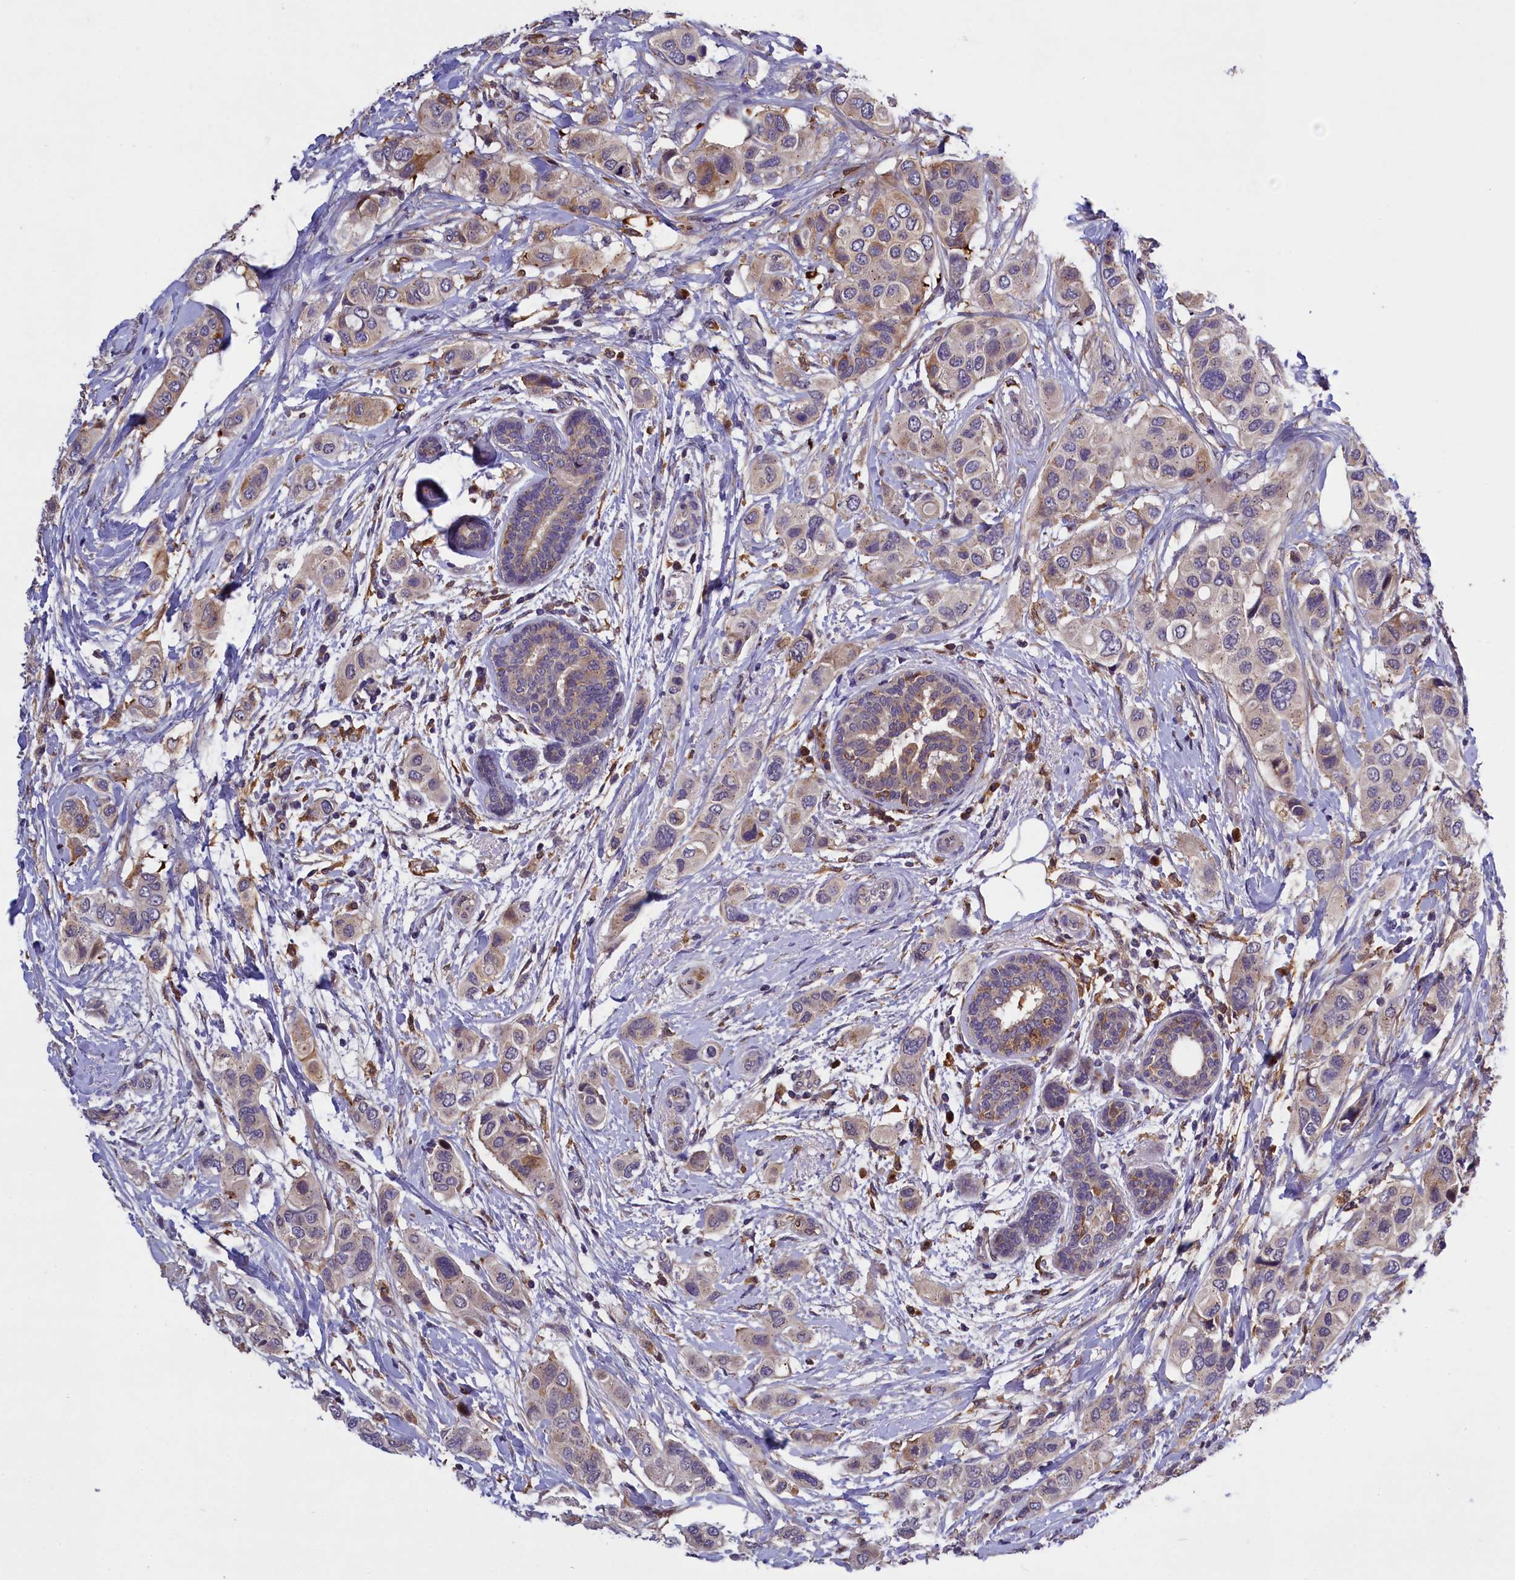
{"staining": {"intensity": "weak", "quantity": ">75%", "location": "cytoplasmic/membranous"}, "tissue": "breast cancer", "cell_type": "Tumor cells", "image_type": "cancer", "snomed": [{"axis": "morphology", "description": "Lobular carcinoma"}, {"axis": "topography", "description": "Breast"}], "caption": "Breast lobular carcinoma stained with DAB (3,3'-diaminobenzidine) immunohistochemistry exhibits low levels of weak cytoplasmic/membranous staining in about >75% of tumor cells.", "gene": "NAIP", "patient": {"sex": "female", "age": 51}}